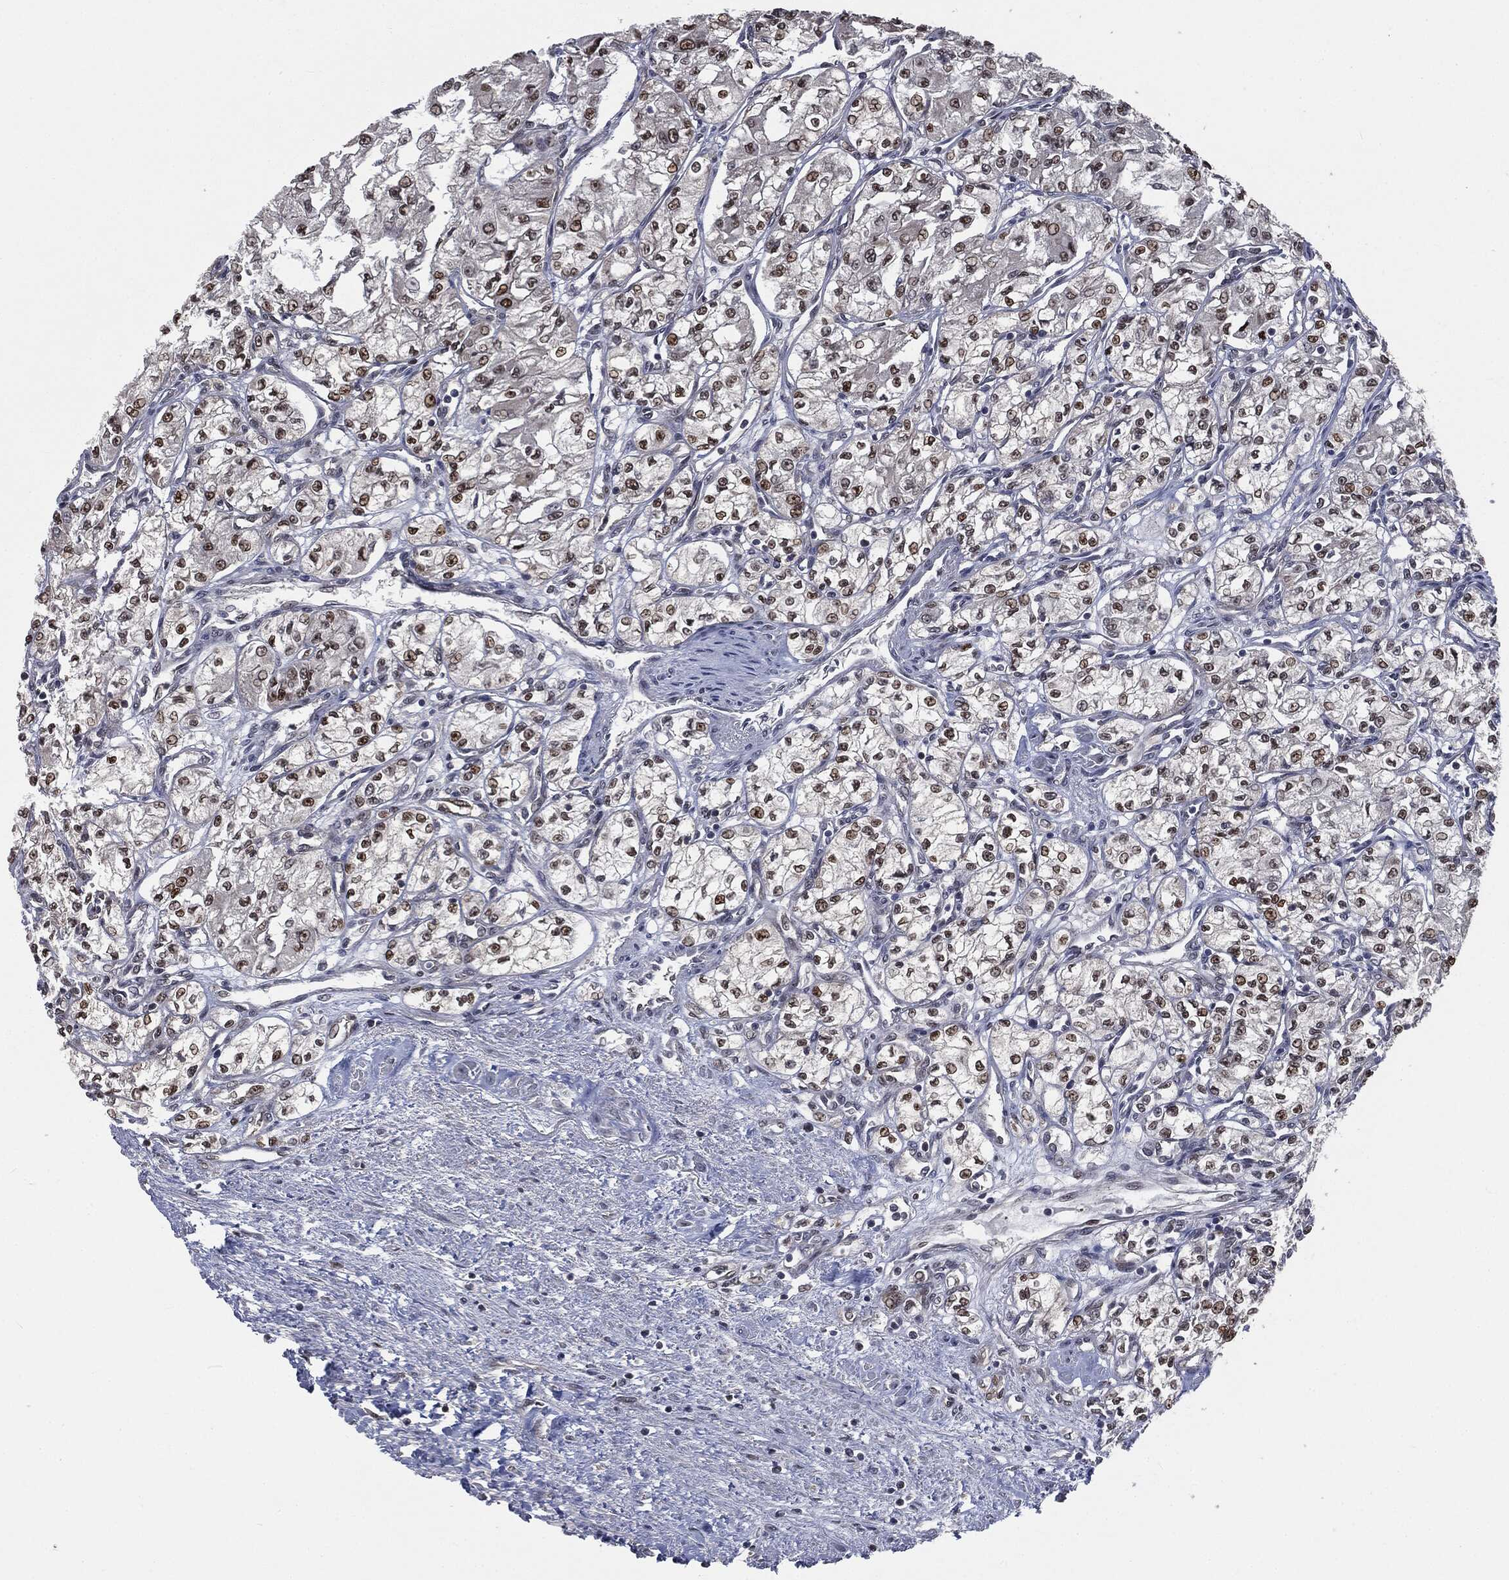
{"staining": {"intensity": "strong", "quantity": "25%-75%", "location": "nuclear"}, "tissue": "renal cancer", "cell_type": "Tumor cells", "image_type": "cancer", "snomed": [{"axis": "morphology", "description": "Adenocarcinoma, NOS"}, {"axis": "topography", "description": "Kidney"}], "caption": "Immunohistochemistry (IHC) staining of adenocarcinoma (renal), which demonstrates high levels of strong nuclear positivity in about 25%-75% of tumor cells indicating strong nuclear protein positivity. The staining was performed using DAB (3,3'-diaminobenzidine) (brown) for protein detection and nuclei were counterstained in hematoxylin (blue).", "gene": "SHLD2", "patient": {"sex": "male", "age": 59}}